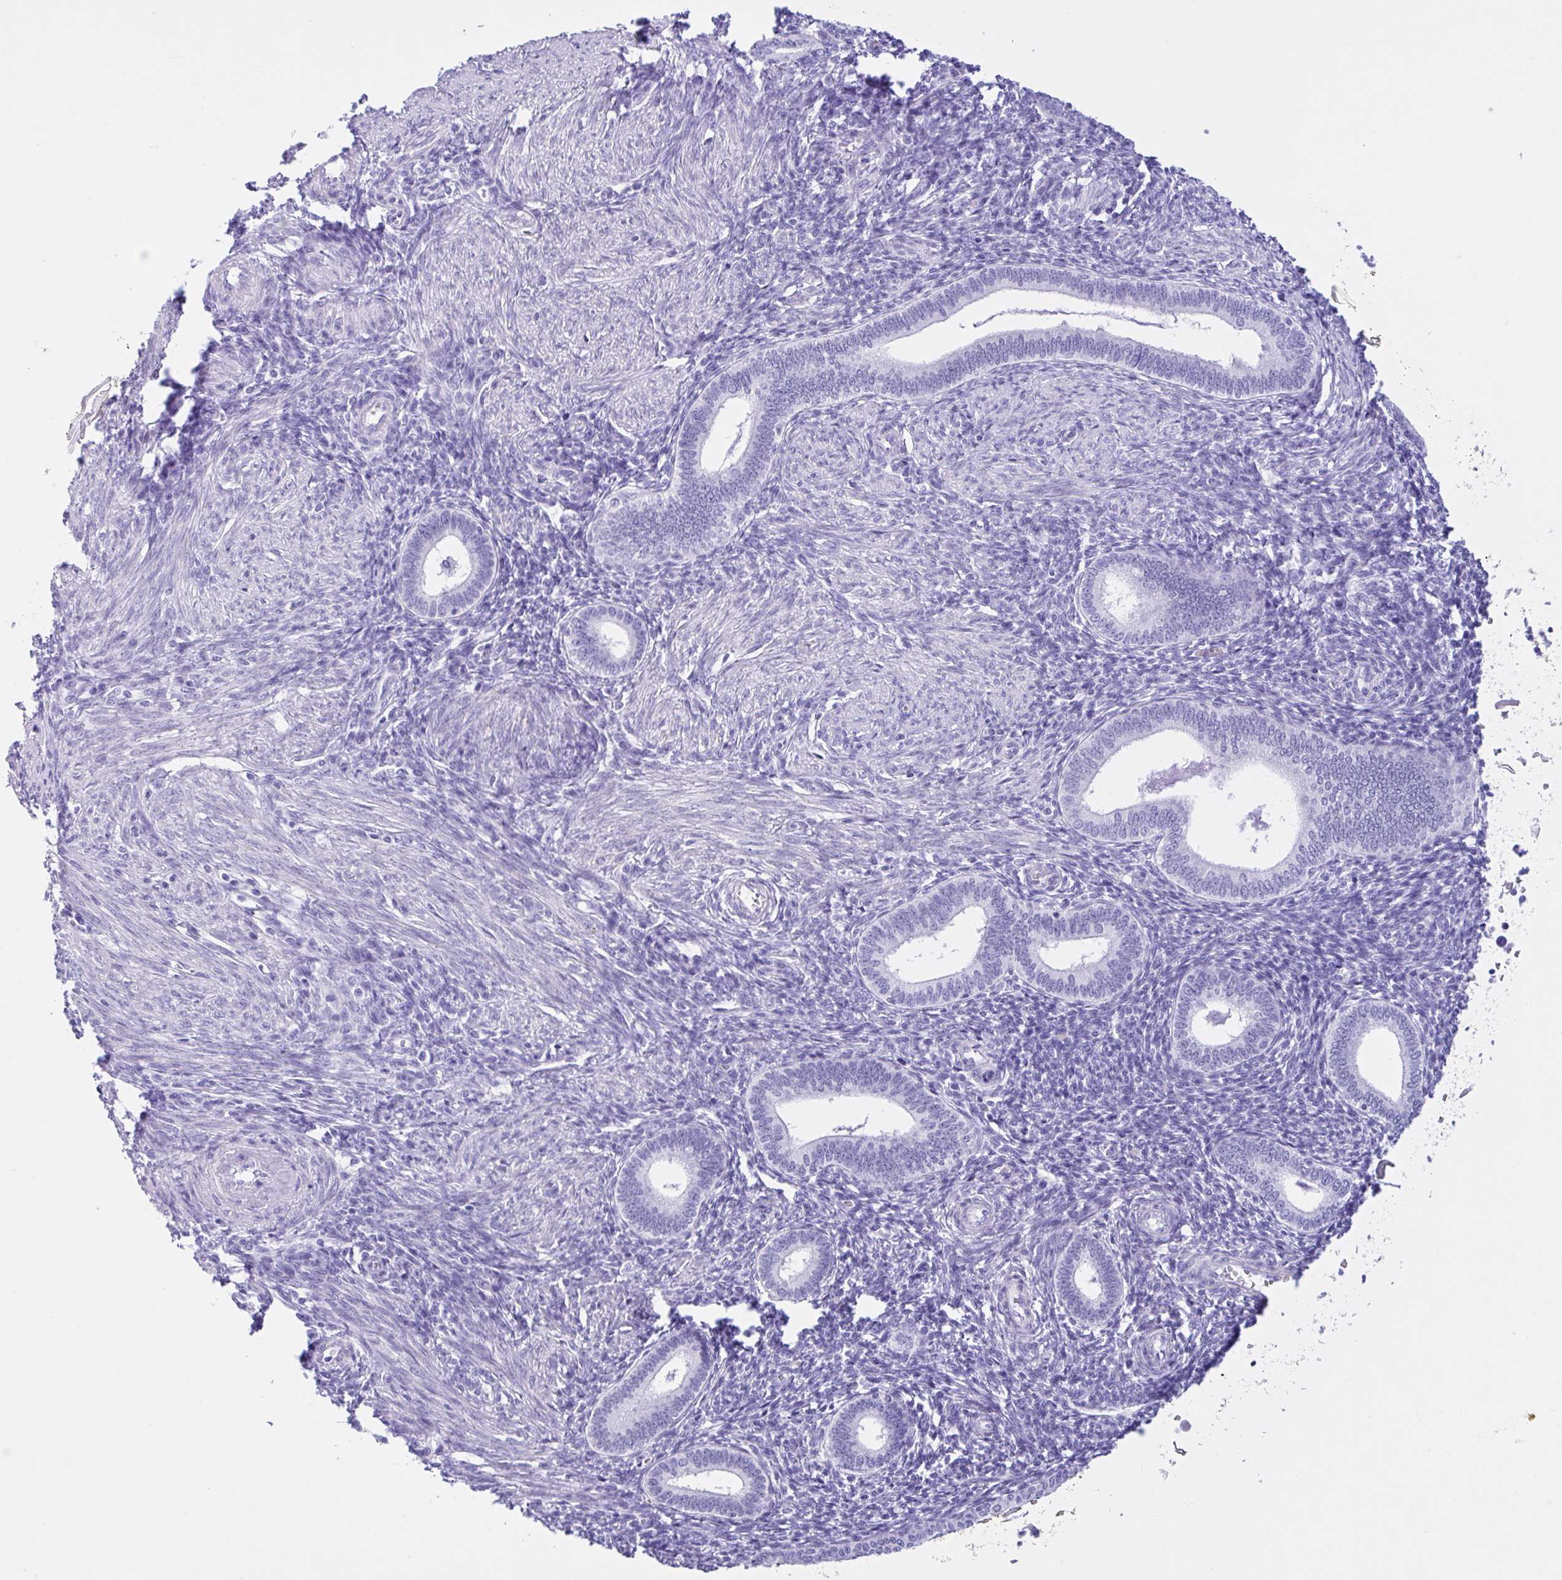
{"staining": {"intensity": "negative", "quantity": "none", "location": "none"}, "tissue": "endometrium", "cell_type": "Cells in endometrial stroma", "image_type": "normal", "snomed": [{"axis": "morphology", "description": "Normal tissue, NOS"}, {"axis": "topography", "description": "Endometrium"}], "caption": "The IHC image has no significant positivity in cells in endometrial stroma of endometrium.", "gene": "IAPP", "patient": {"sex": "female", "age": 41}}